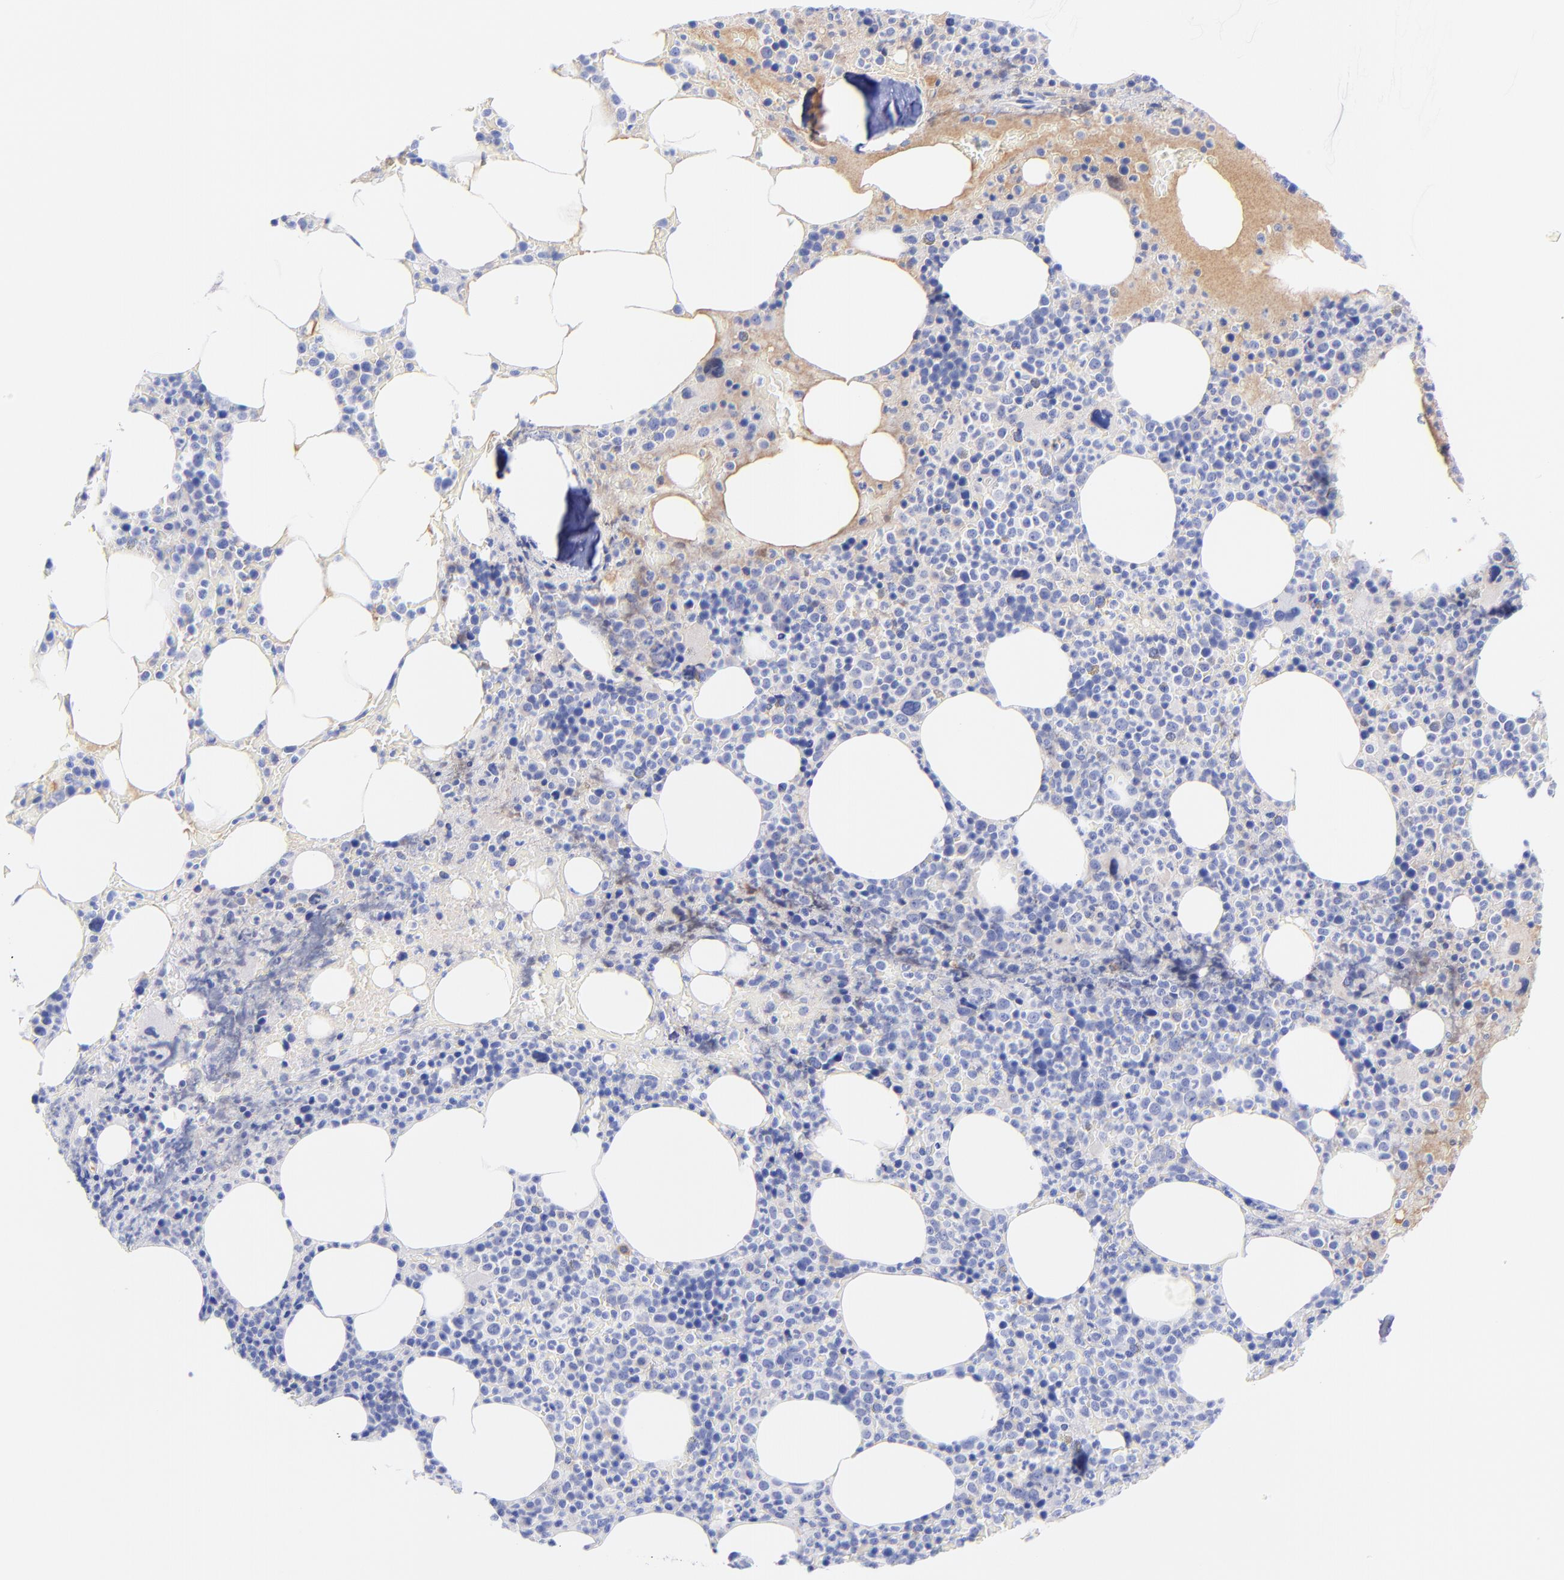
{"staining": {"intensity": "weak", "quantity": "<25%", "location": "cytoplasmic/membranous"}, "tissue": "bone marrow", "cell_type": "Hematopoietic cells", "image_type": "normal", "snomed": [{"axis": "morphology", "description": "Normal tissue, NOS"}, {"axis": "topography", "description": "Bone marrow"}], "caption": "Immunohistochemical staining of normal human bone marrow exhibits no significant positivity in hematopoietic cells.", "gene": "GPHN", "patient": {"sex": "female", "age": 66}}